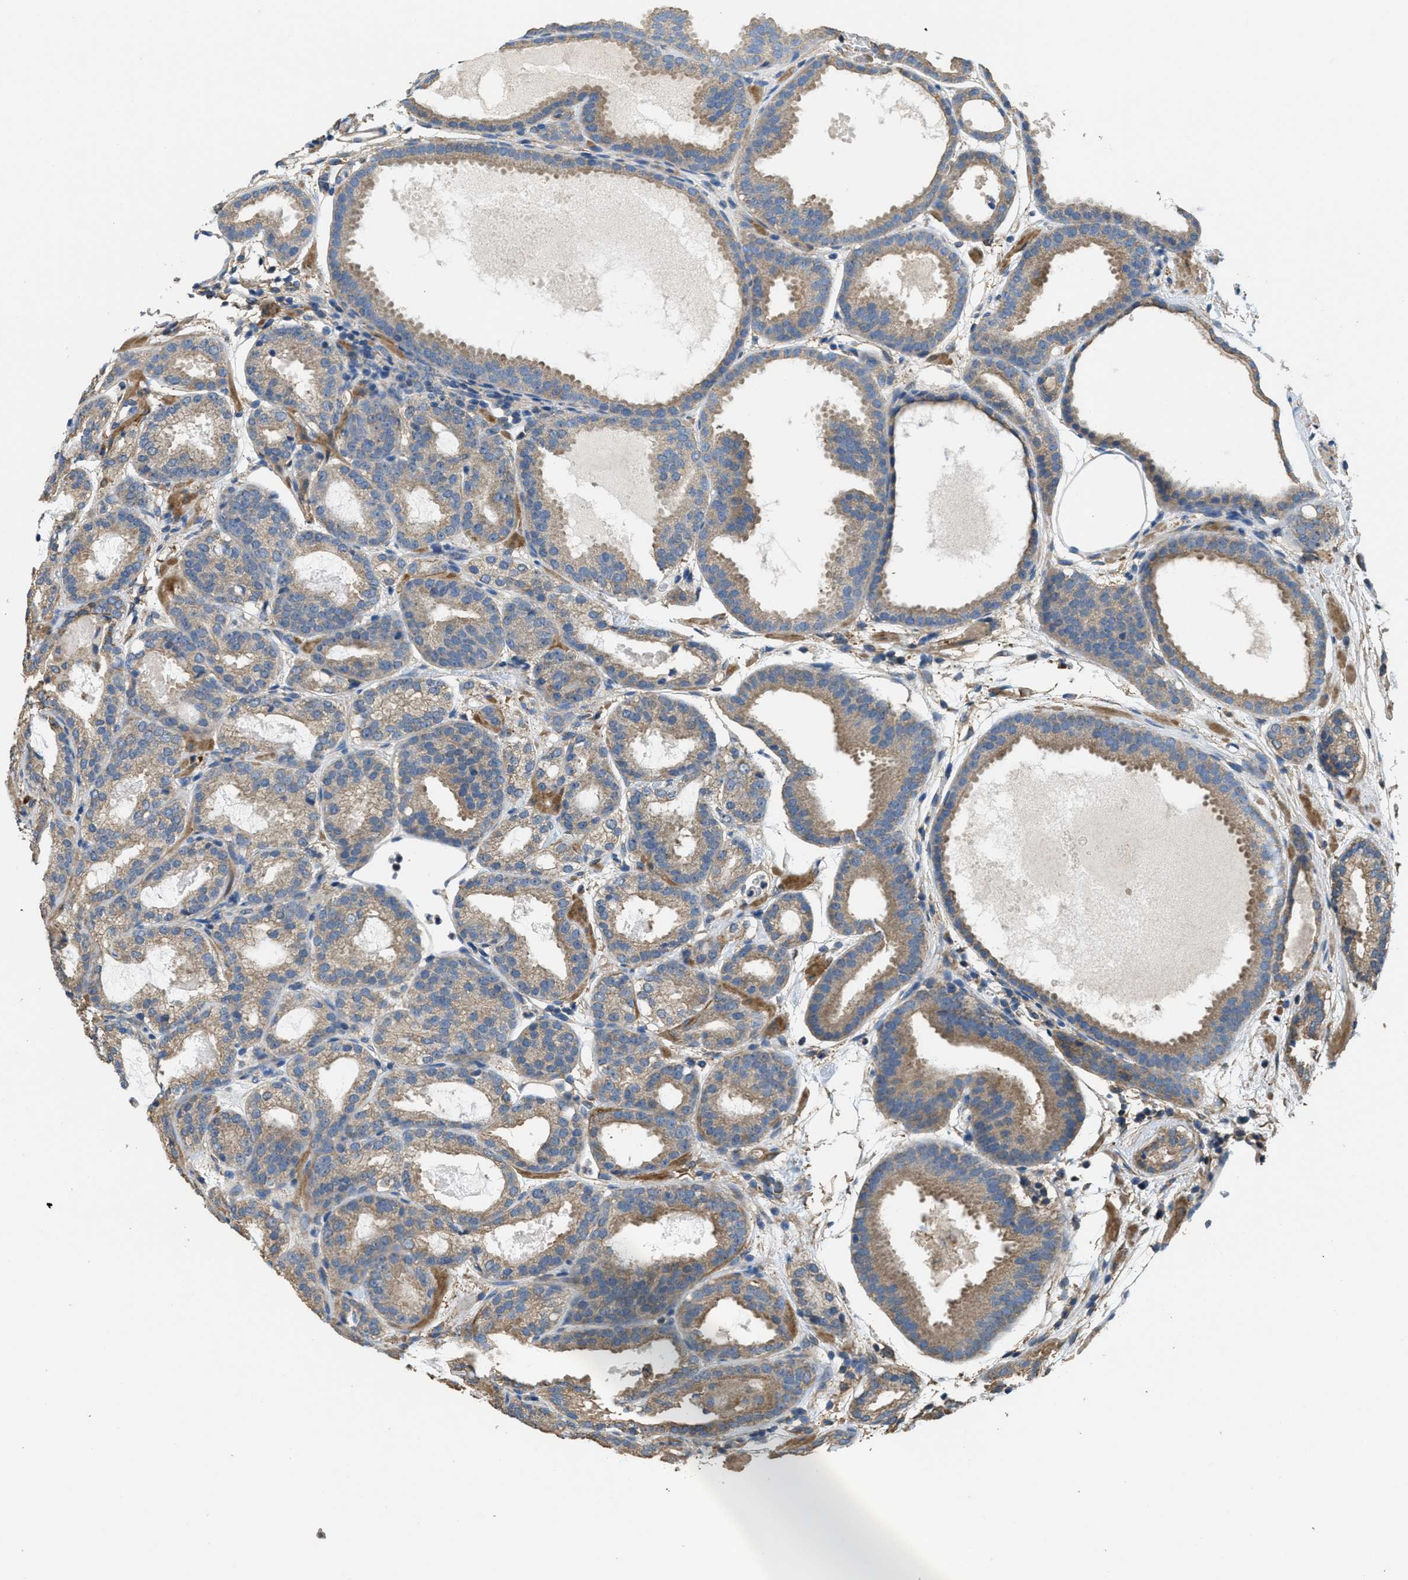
{"staining": {"intensity": "moderate", "quantity": ">75%", "location": "cytoplasmic/membranous"}, "tissue": "prostate cancer", "cell_type": "Tumor cells", "image_type": "cancer", "snomed": [{"axis": "morphology", "description": "Adenocarcinoma, Low grade"}, {"axis": "topography", "description": "Prostate"}], "caption": "The immunohistochemical stain highlights moderate cytoplasmic/membranous staining in tumor cells of low-grade adenocarcinoma (prostate) tissue. (DAB IHC with brightfield microscopy, high magnification).", "gene": "THBS2", "patient": {"sex": "male", "age": 69}}